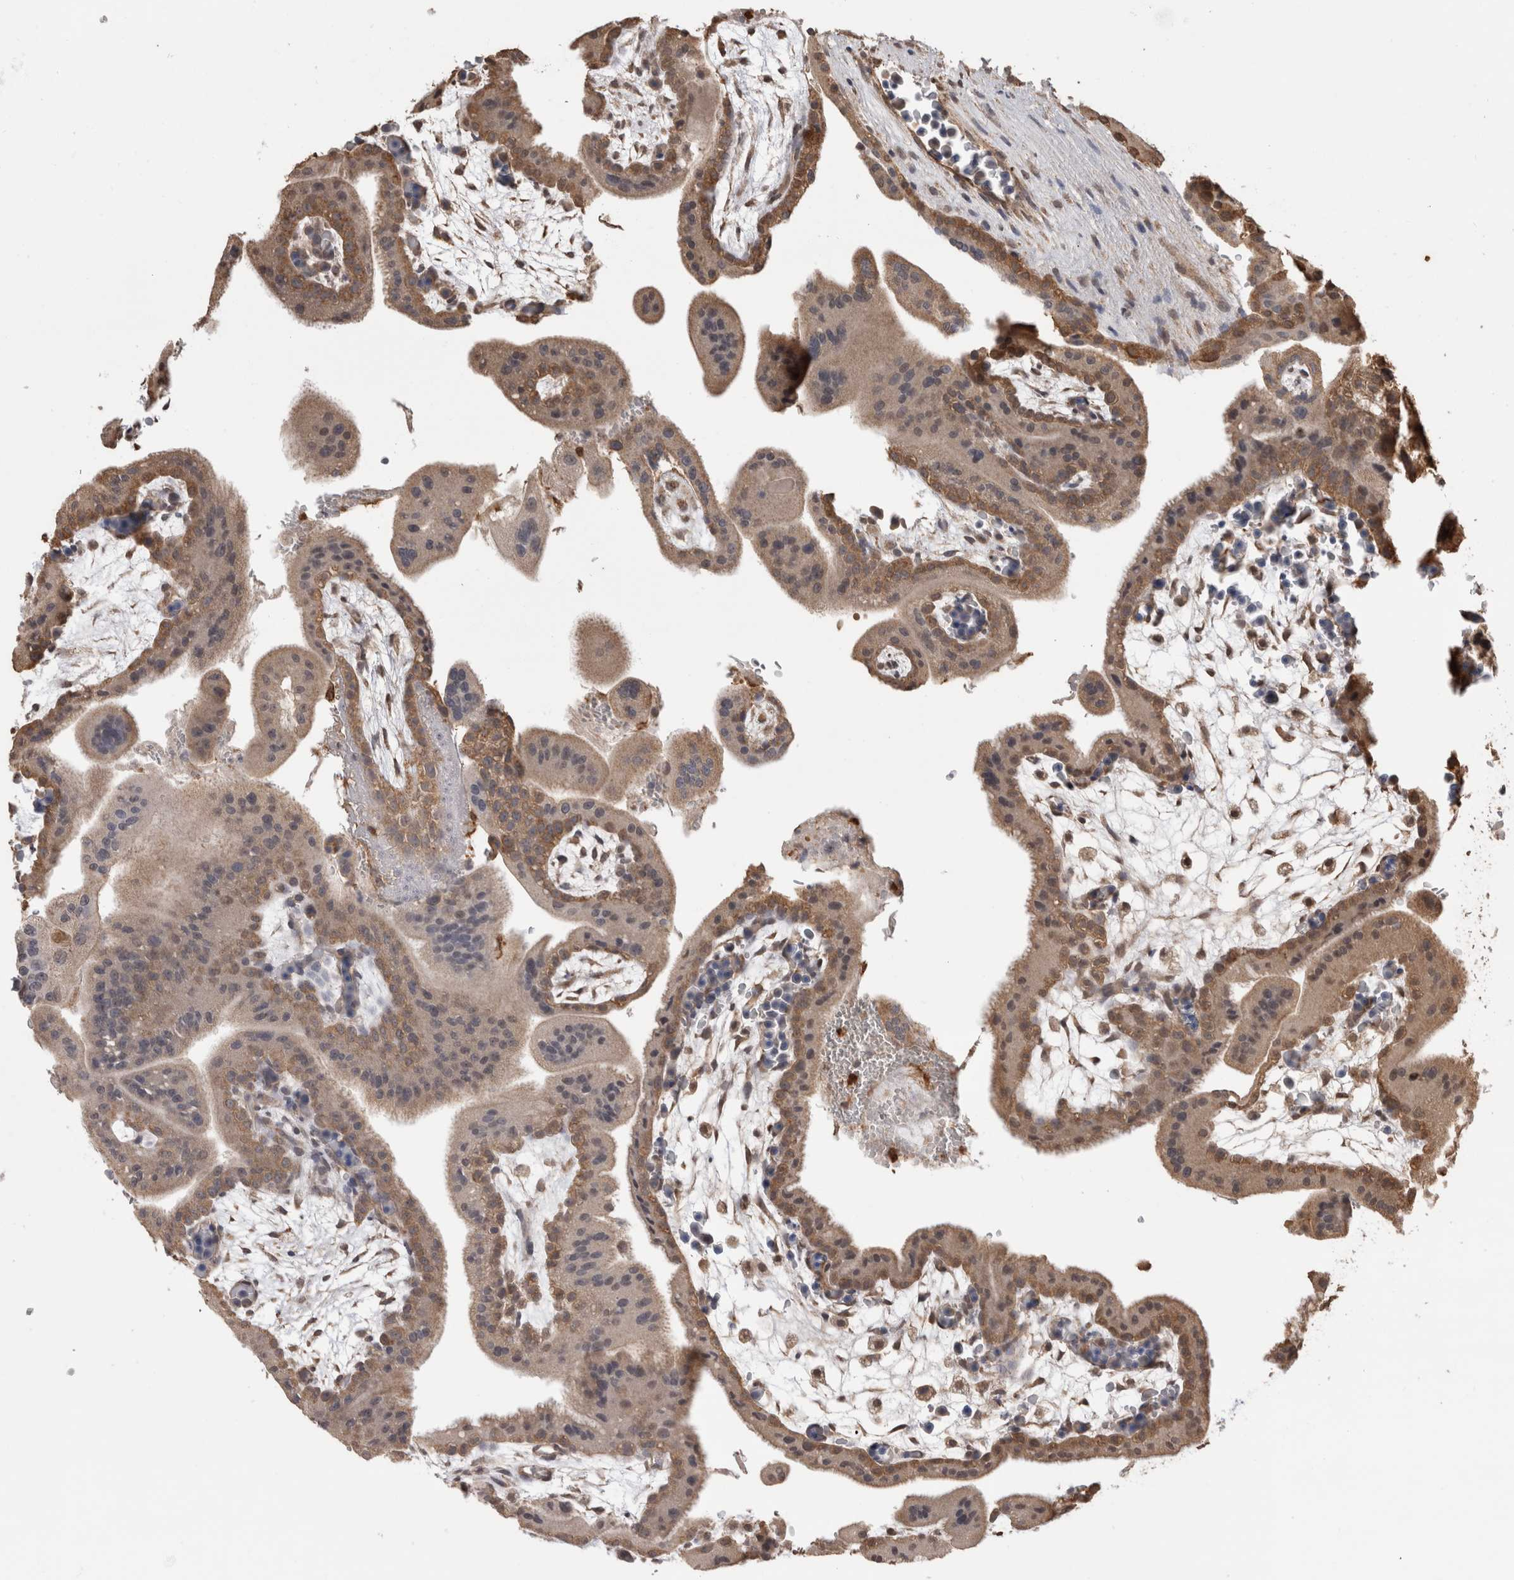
{"staining": {"intensity": "moderate", "quantity": ">75%", "location": "cytoplasmic/membranous"}, "tissue": "placenta", "cell_type": "Decidual cells", "image_type": "normal", "snomed": [{"axis": "morphology", "description": "Normal tissue, NOS"}, {"axis": "topography", "description": "Placenta"}], "caption": "Moderate cytoplasmic/membranous positivity for a protein is present in about >75% of decidual cells of unremarkable placenta using IHC.", "gene": "PAK4", "patient": {"sex": "female", "age": 35}}